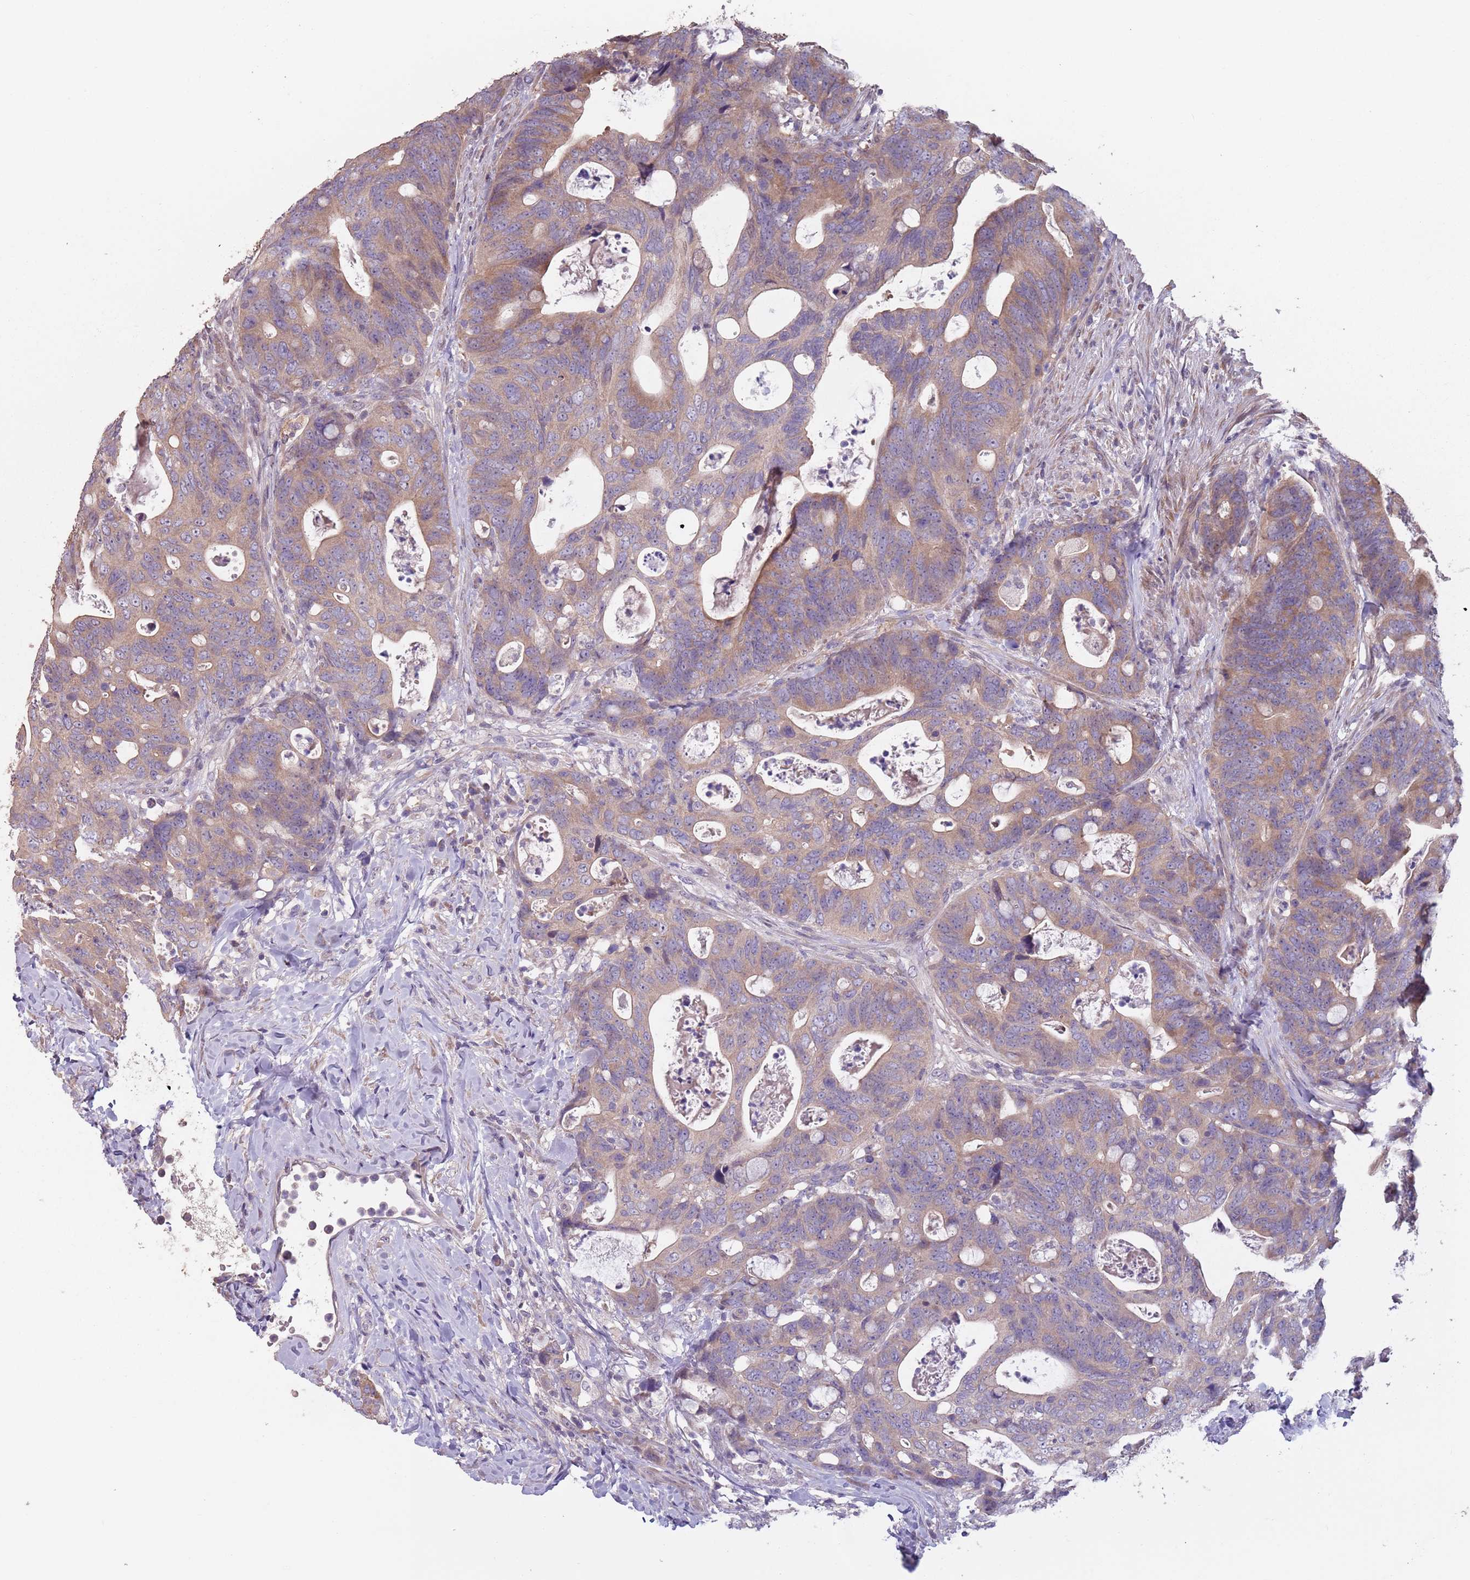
{"staining": {"intensity": "moderate", "quantity": "25%-75%", "location": "cytoplasmic/membranous"}, "tissue": "colorectal cancer", "cell_type": "Tumor cells", "image_type": "cancer", "snomed": [{"axis": "morphology", "description": "Adenocarcinoma, NOS"}, {"axis": "topography", "description": "Colon"}], "caption": "This photomicrograph reveals colorectal adenocarcinoma stained with immunohistochemistry to label a protein in brown. The cytoplasmic/membranous of tumor cells show moderate positivity for the protein. Nuclei are counter-stained blue.", "gene": "MBD3L1", "patient": {"sex": "female", "age": 82}}